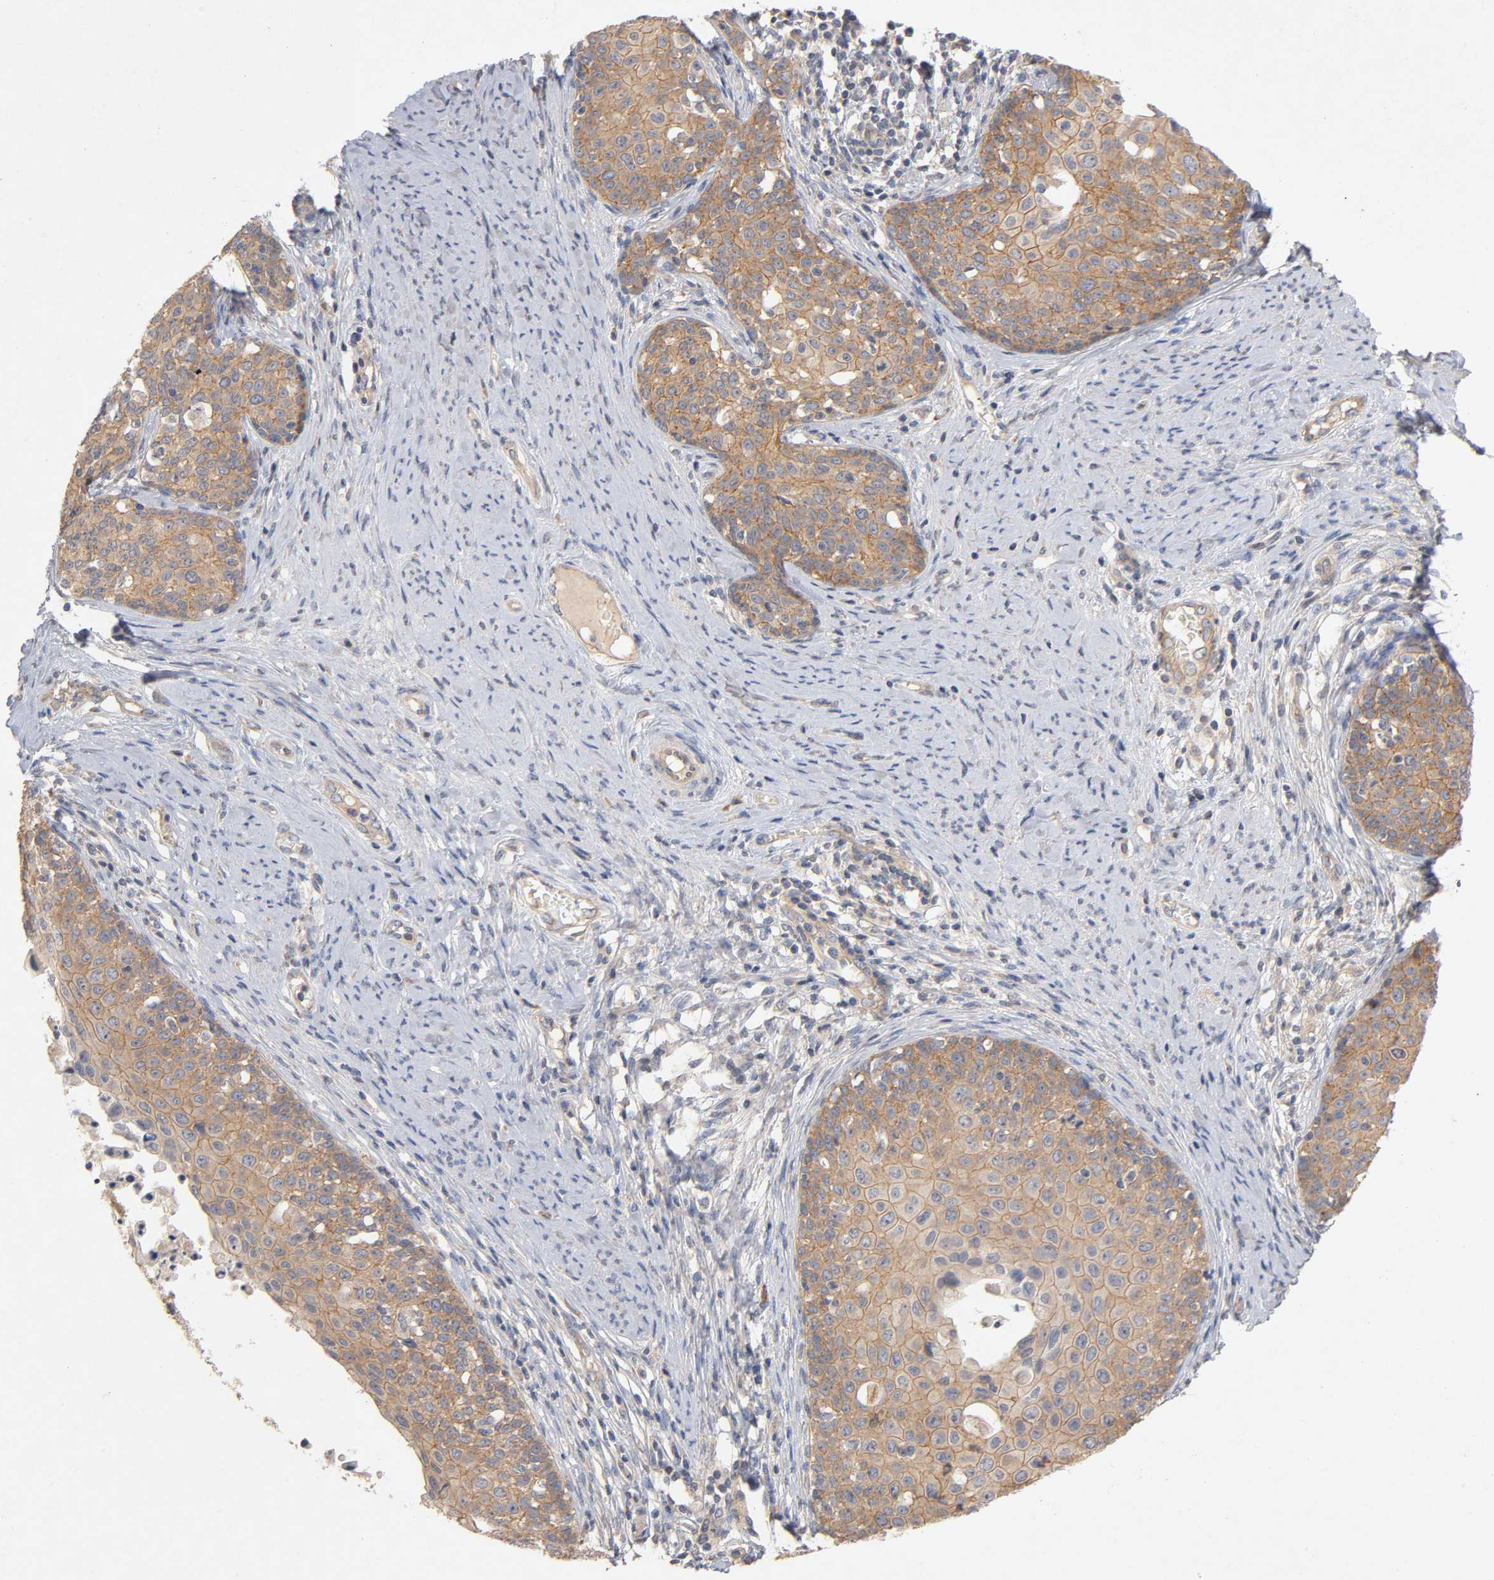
{"staining": {"intensity": "moderate", "quantity": ">75%", "location": "cytoplasmic/membranous"}, "tissue": "cervical cancer", "cell_type": "Tumor cells", "image_type": "cancer", "snomed": [{"axis": "morphology", "description": "Squamous cell carcinoma, NOS"}, {"axis": "morphology", "description": "Adenocarcinoma, NOS"}, {"axis": "topography", "description": "Cervix"}], "caption": "DAB (3,3'-diaminobenzidine) immunohistochemical staining of human cervical cancer (squamous cell carcinoma) reveals moderate cytoplasmic/membranous protein positivity in approximately >75% of tumor cells. (brown staining indicates protein expression, while blue staining denotes nuclei).", "gene": "PDZD11", "patient": {"sex": "female", "age": 52}}